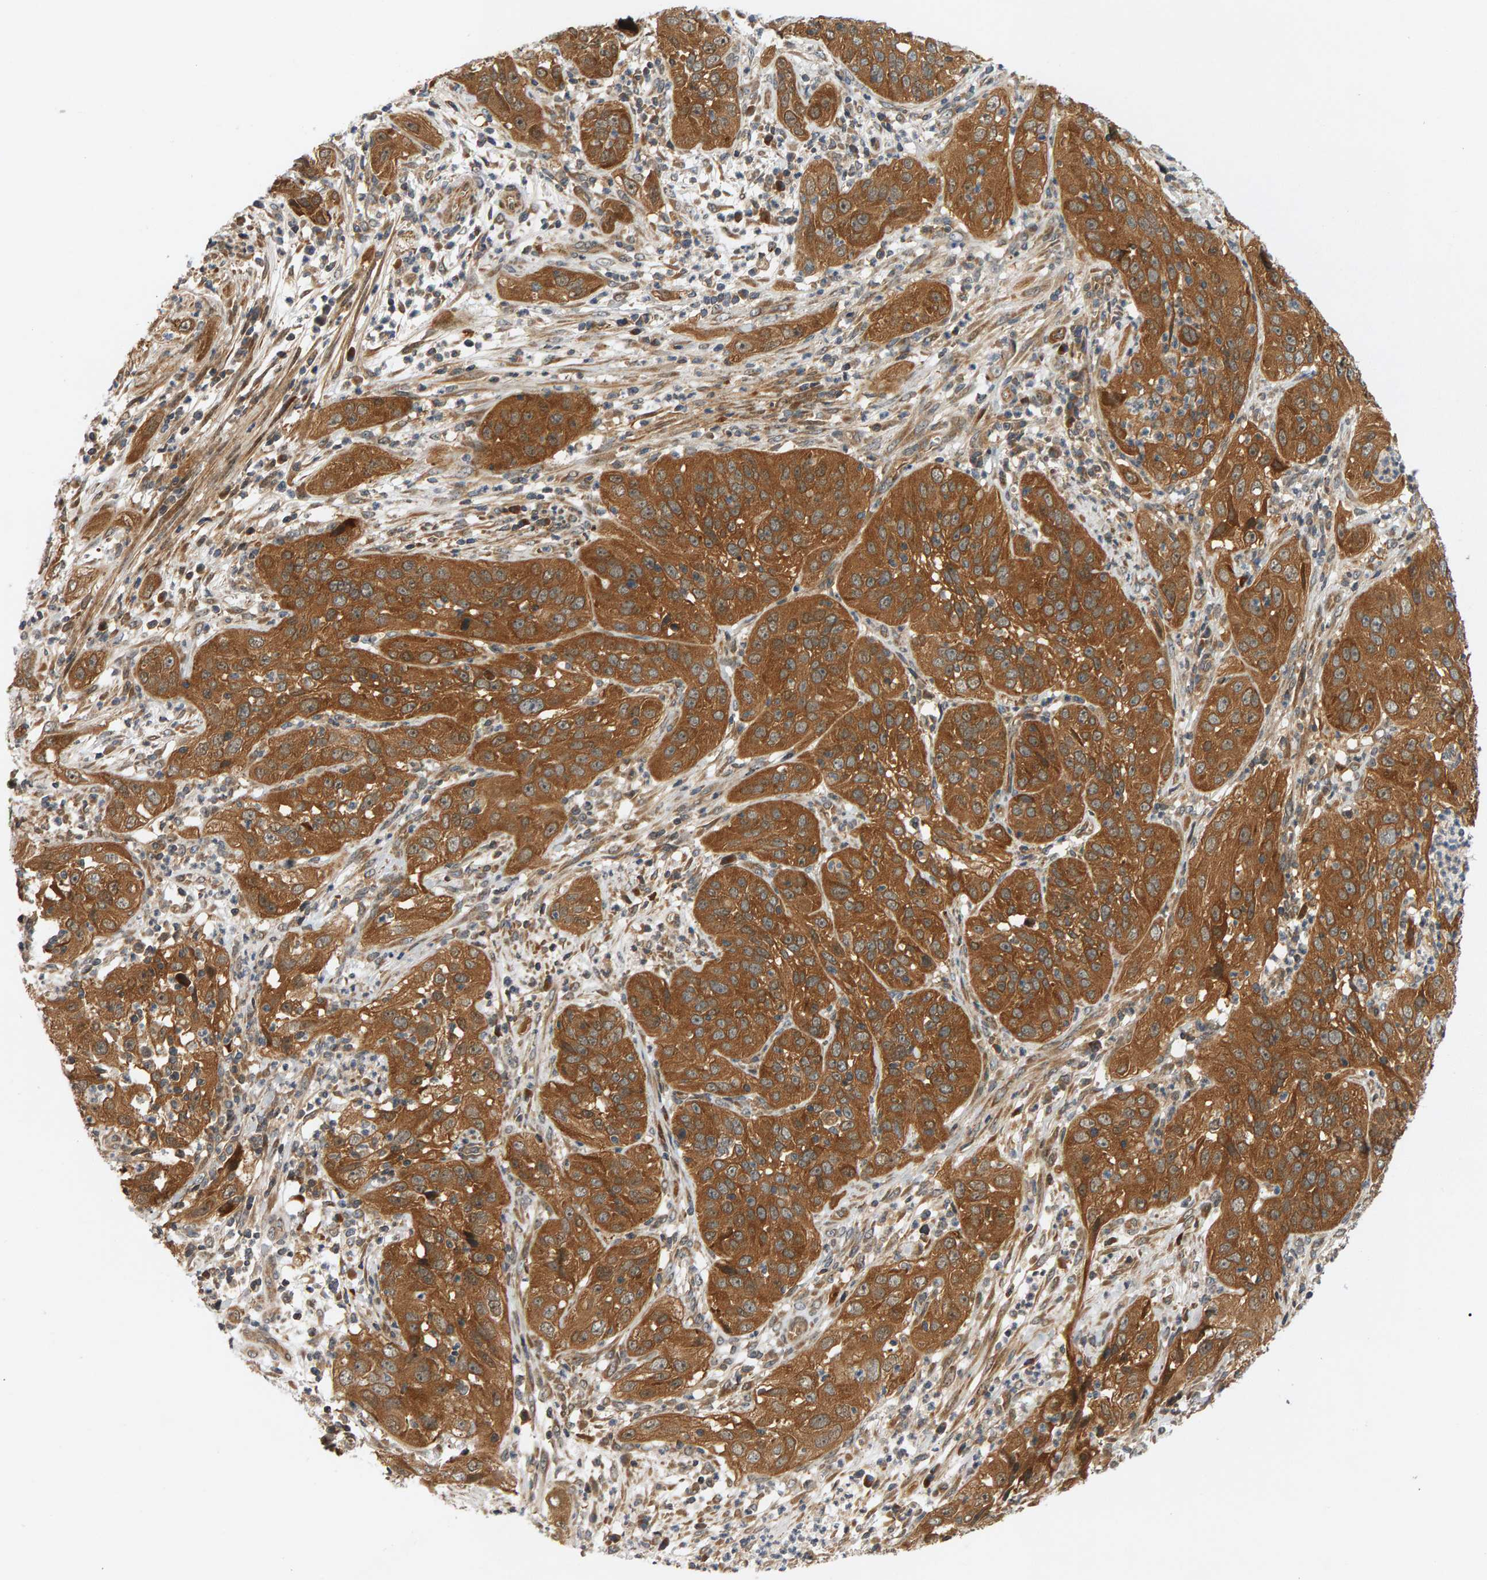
{"staining": {"intensity": "strong", "quantity": ">75%", "location": "cytoplasmic/membranous"}, "tissue": "cervical cancer", "cell_type": "Tumor cells", "image_type": "cancer", "snomed": [{"axis": "morphology", "description": "Squamous cell carcinoma, NOS"}, {"axis": "topography", "description": "Cervix"}], "caption": "IHC of human cervical squamous cell carcinoma displays high levels of strong cytoplasmic/membranous expression in about >75% of tumor cells.", "gene": "BAHCC1", "patient": {"sex": "female", "age": 32}}